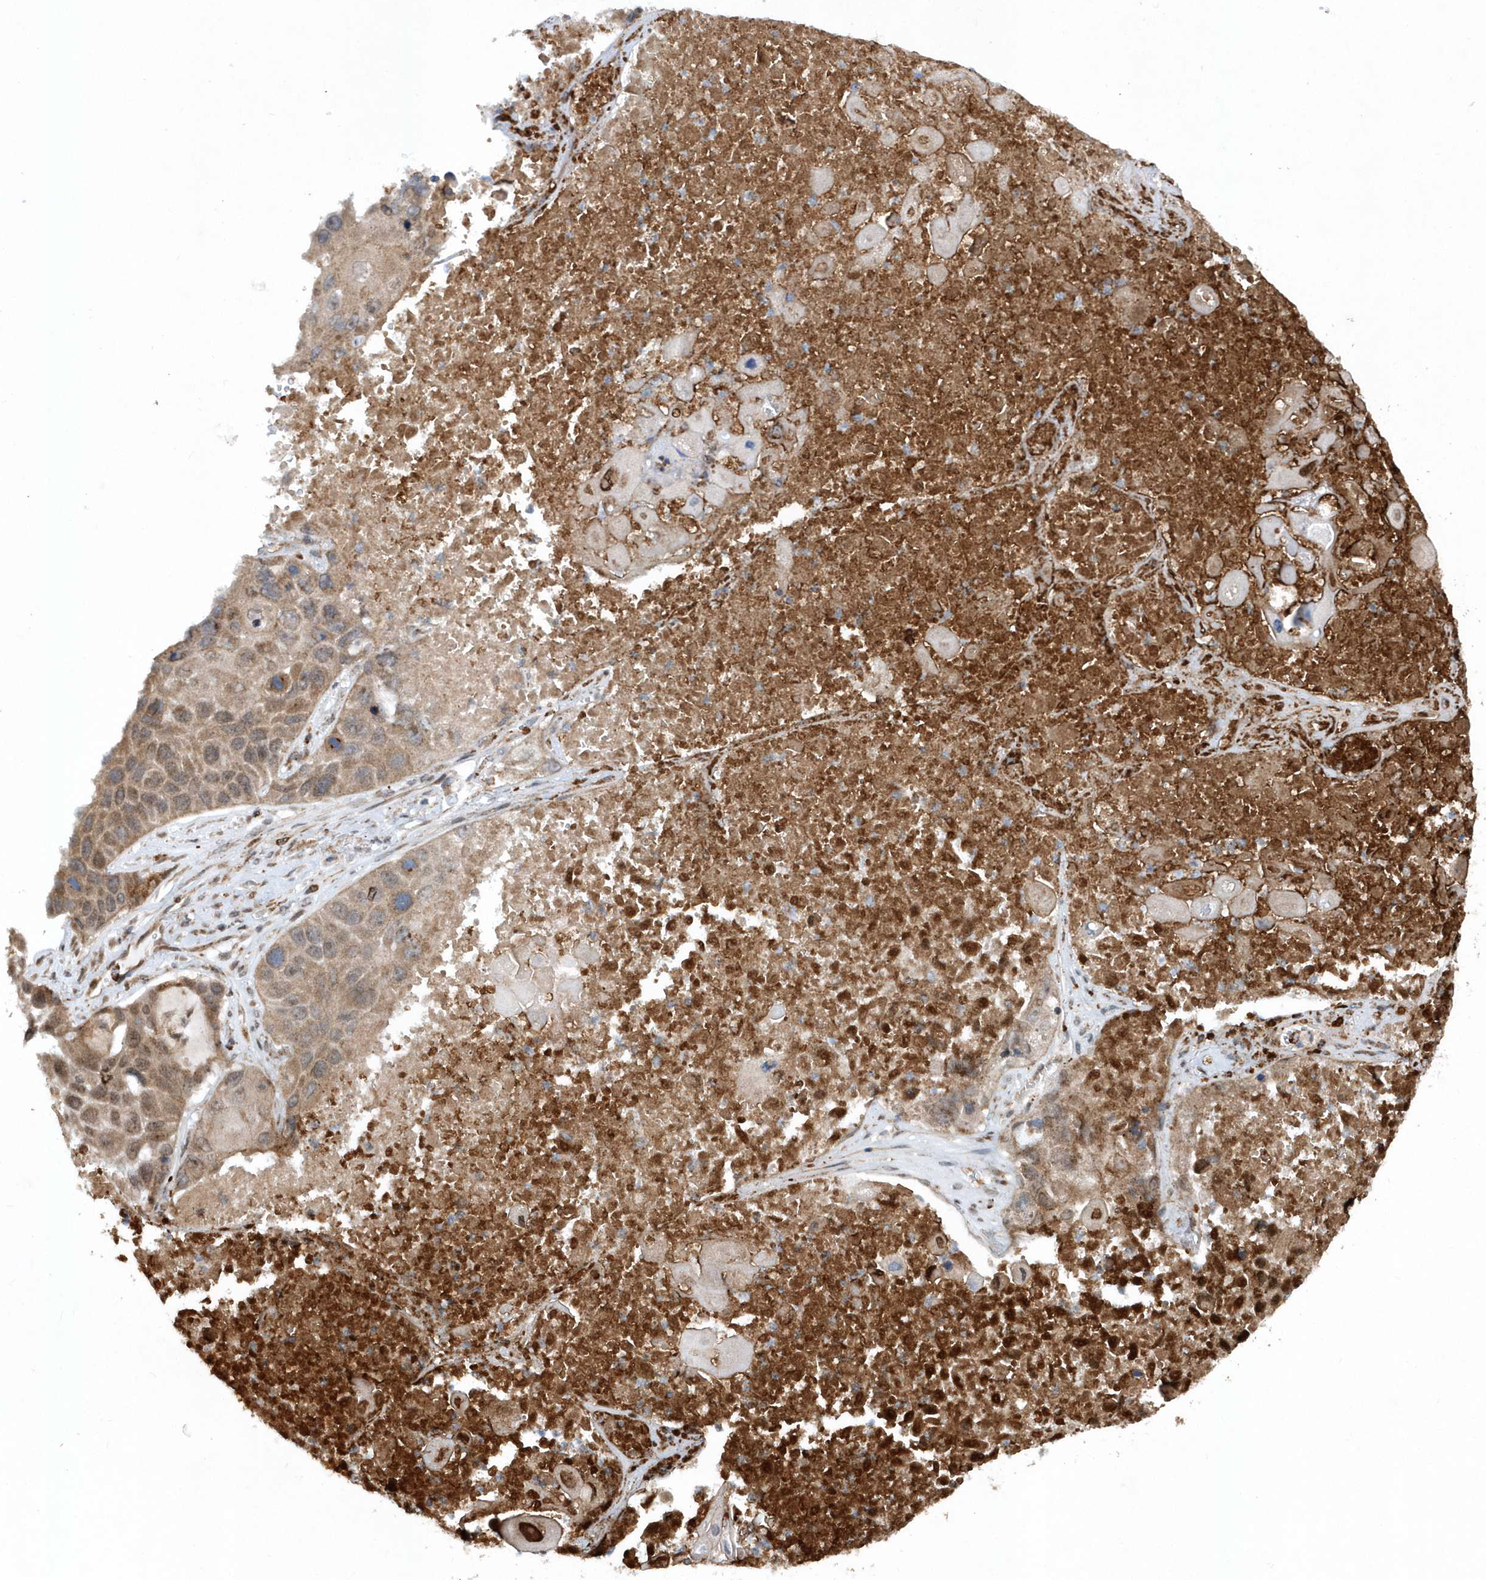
{"staining": {"intensity": "weak", "quantity": "25%-75%", "location": "cytoplasmic/membranous,nuclear"}, "tissue": "lung cancer", "cell_type": "Tumor cells", "image_type": "cancer", "snomed": [{"axis": "morphology", "description": "Squamous cell carcinoma, NOS"}, {"axis": "topography", "description": "Lung"}], "caption": "About 25%-75% of tumor cells in human lung cancer show weak cytoplasmic/membranous and nuclear protein positivity as visualized by brown immunohistochemical staining.", "gene": "SOWAHB", "patient": {"sex": "male", "age": 61}}